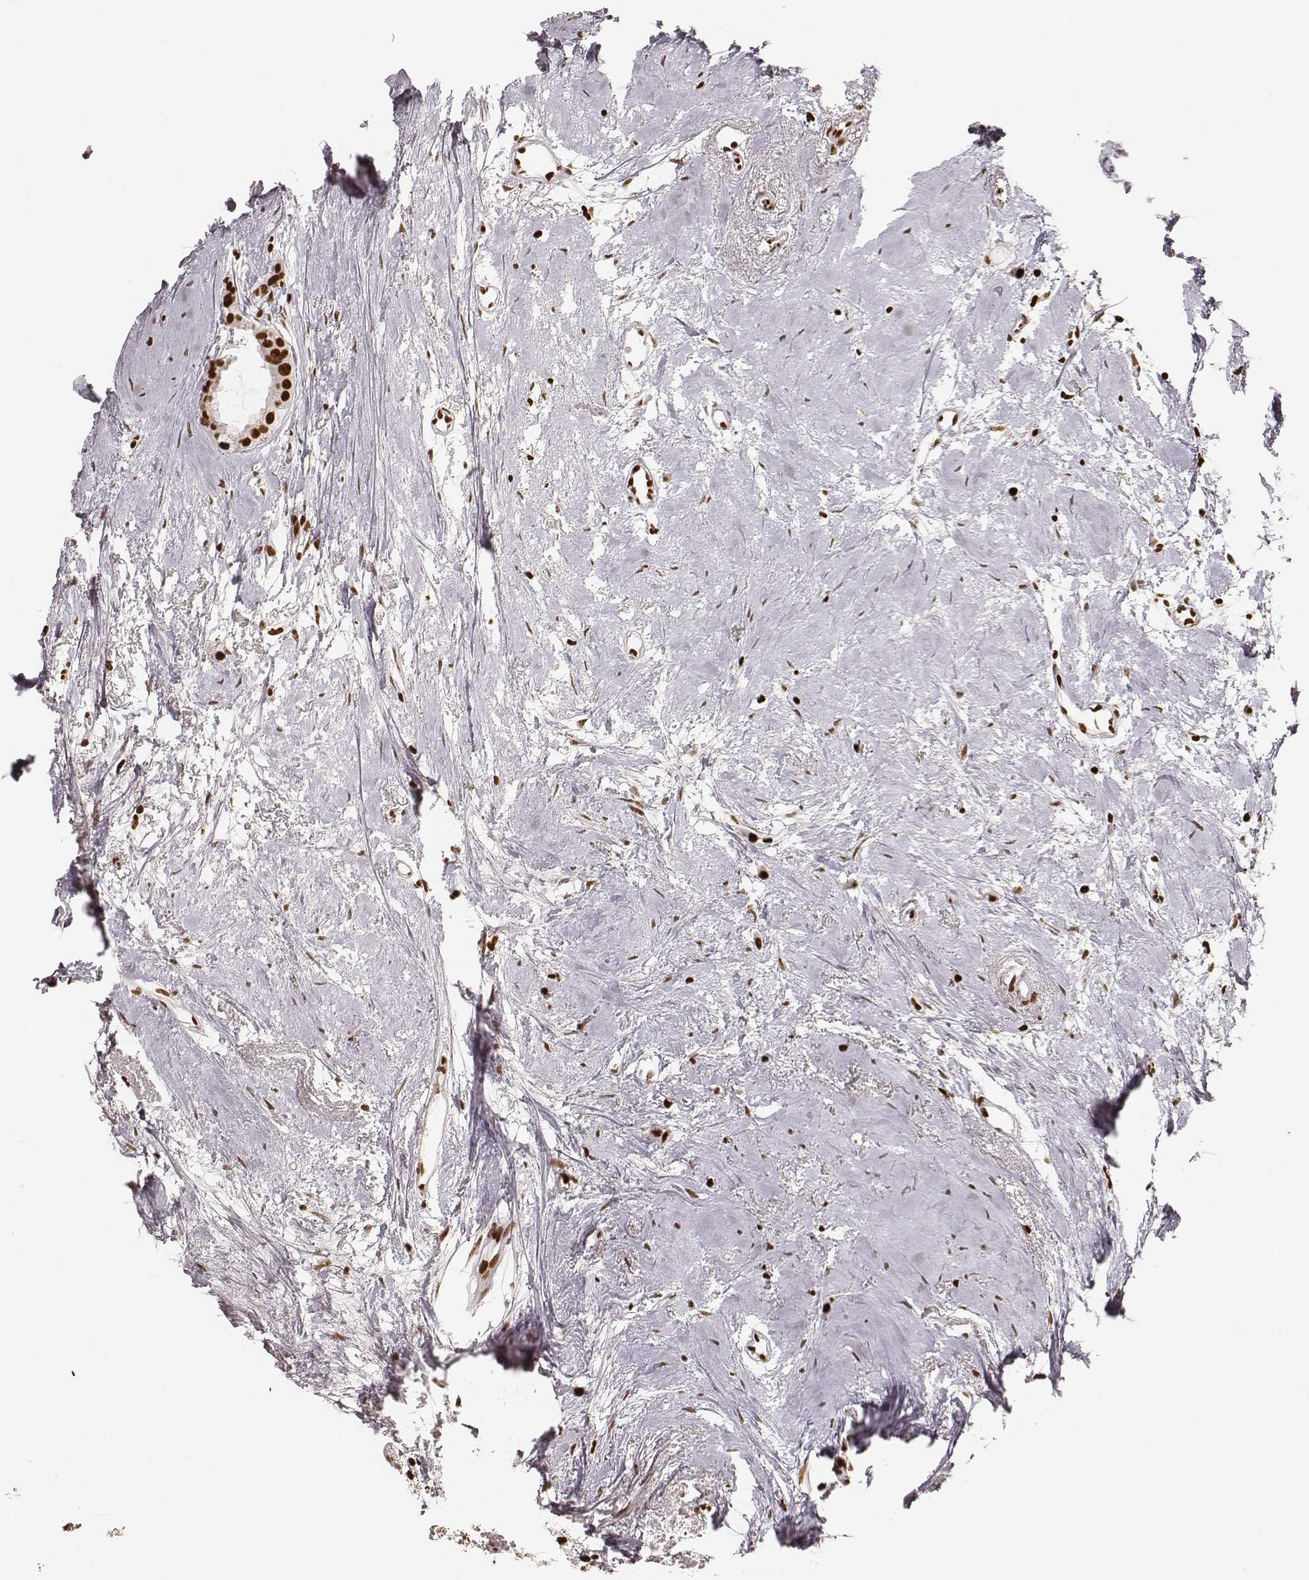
{"staining": {"intensity": "strong", "quantity": ">75%", "location": "nuclear"}, "tissue": "breast cancer", "cell_type": "Tumor cells", "image_type": "cancer", "snomed": [{"axis": "morphology", "description": "Duct carcinoma"}, {"axis": "topography", "description": "Breast"}], "caption": "Tumor cells display high levels of strong nuclear expression in about >75% of cells in invasive ductal carcinoma (breast). The staining was performed using DAB, with brown indicating positive protein expression. Nuclei are stained blue with hematoxylin.", "gene": "PARP1", "patient": {"sex": "female", "age": 40}}